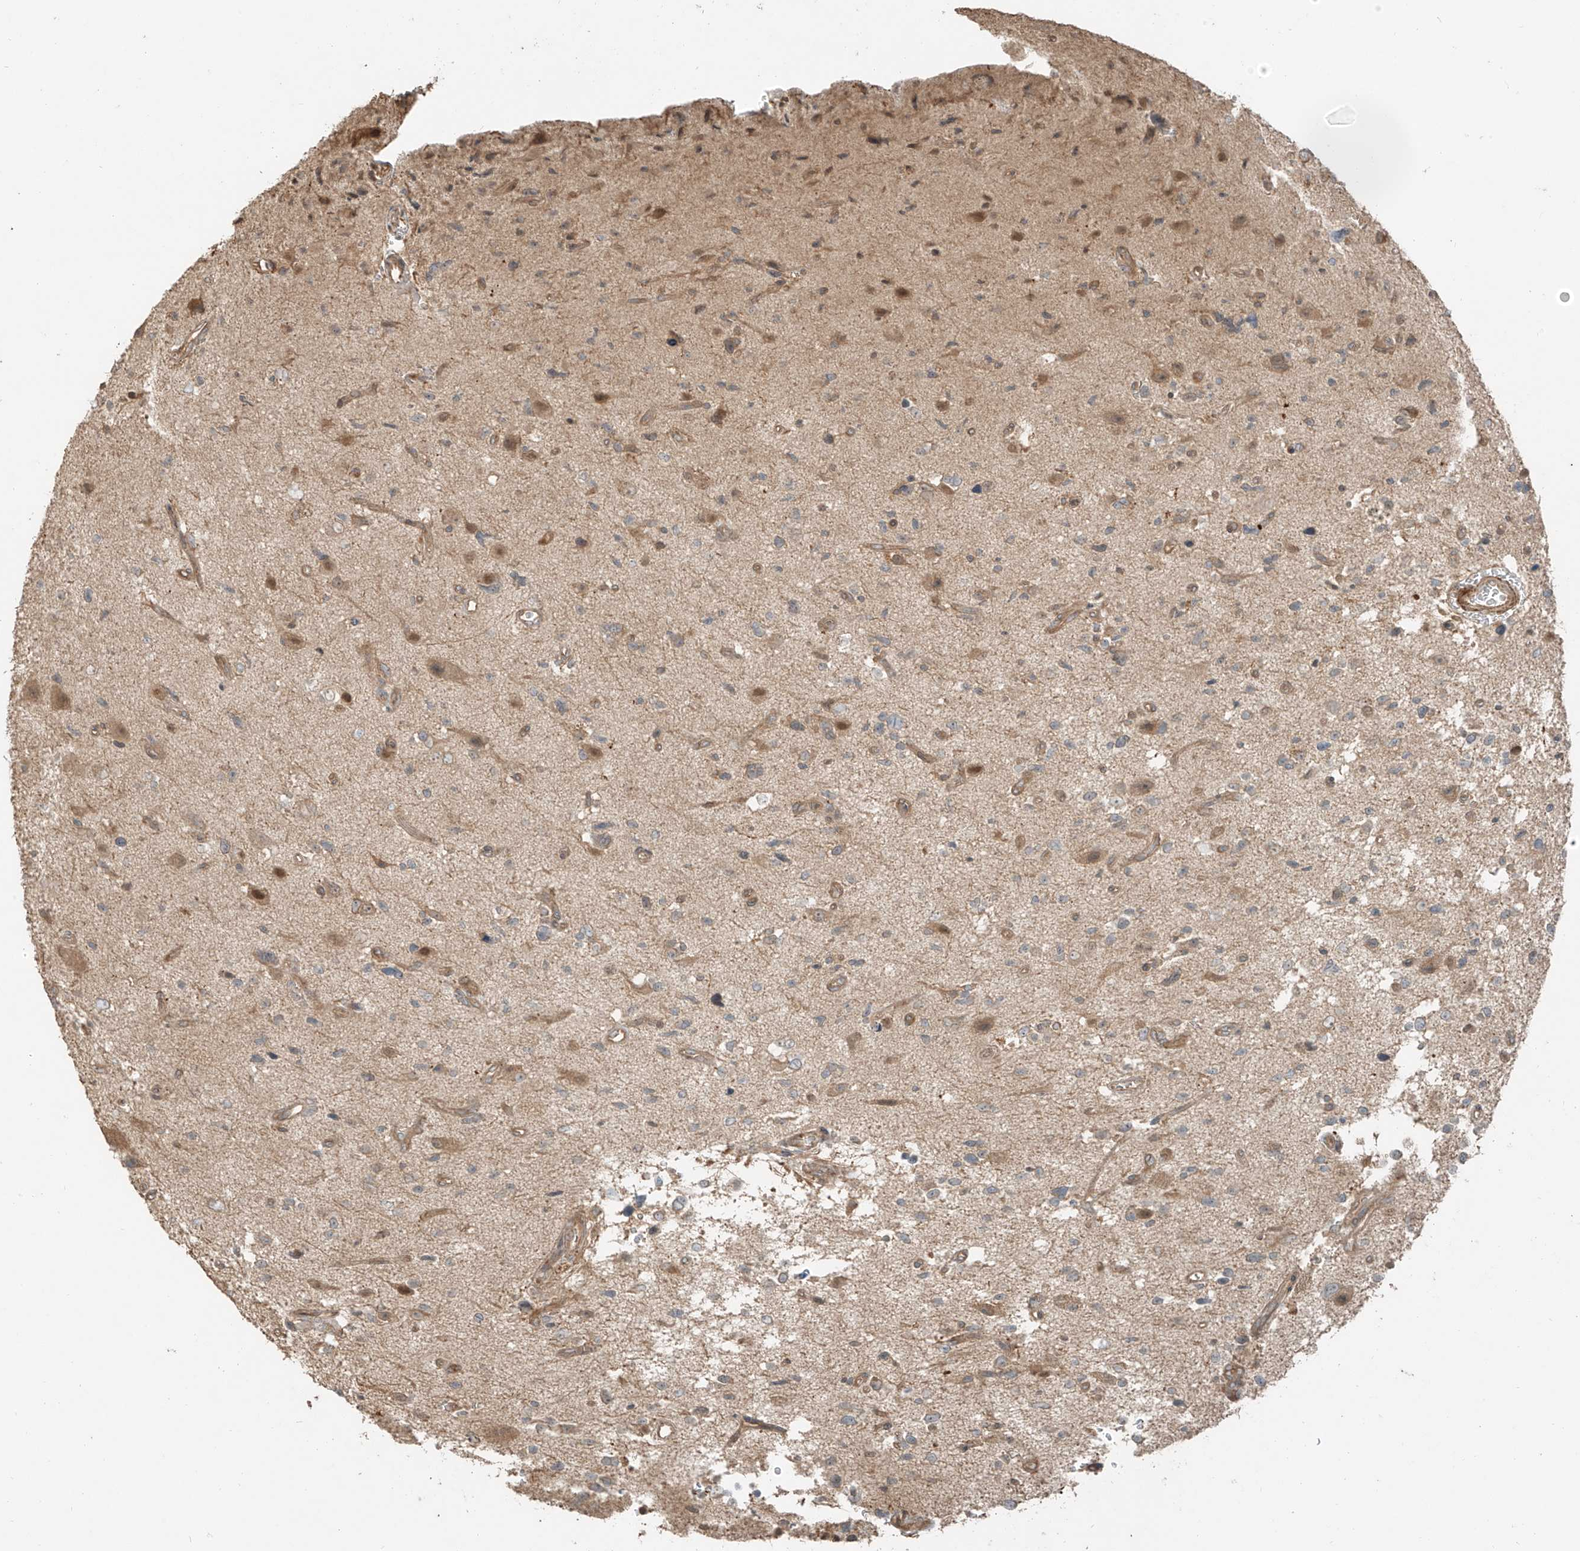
{"staining": {"intensity": "weak", "quantity": "25%-75%", "location": "cytoplasmic/membranous"}, "tissue": "glioma", "cell_type": "Tumor cells", "image_type": "cancer", "snomed": [{"axis": "morphology", "description": "Glioma, malignant, High grade"}, {"axis": "topography", "description": "Brain"}], "caption": "High-magnification brightfield microscopy of malignant high-grade glioma stained with DAB (3,3'-diaminobenzidine) (brown) and counterstained with hematoxylin (blue). tumor cells exhibit weak cytoplasmic/membranous staining is seen in about25%-75% of cells. (Stains: DAB in brown, nuclei in blue, Microscopy: brightfield microscopy at high magnification).", "gene": "ANKZF1", "patient": {"sex": "male", "age": 33}}